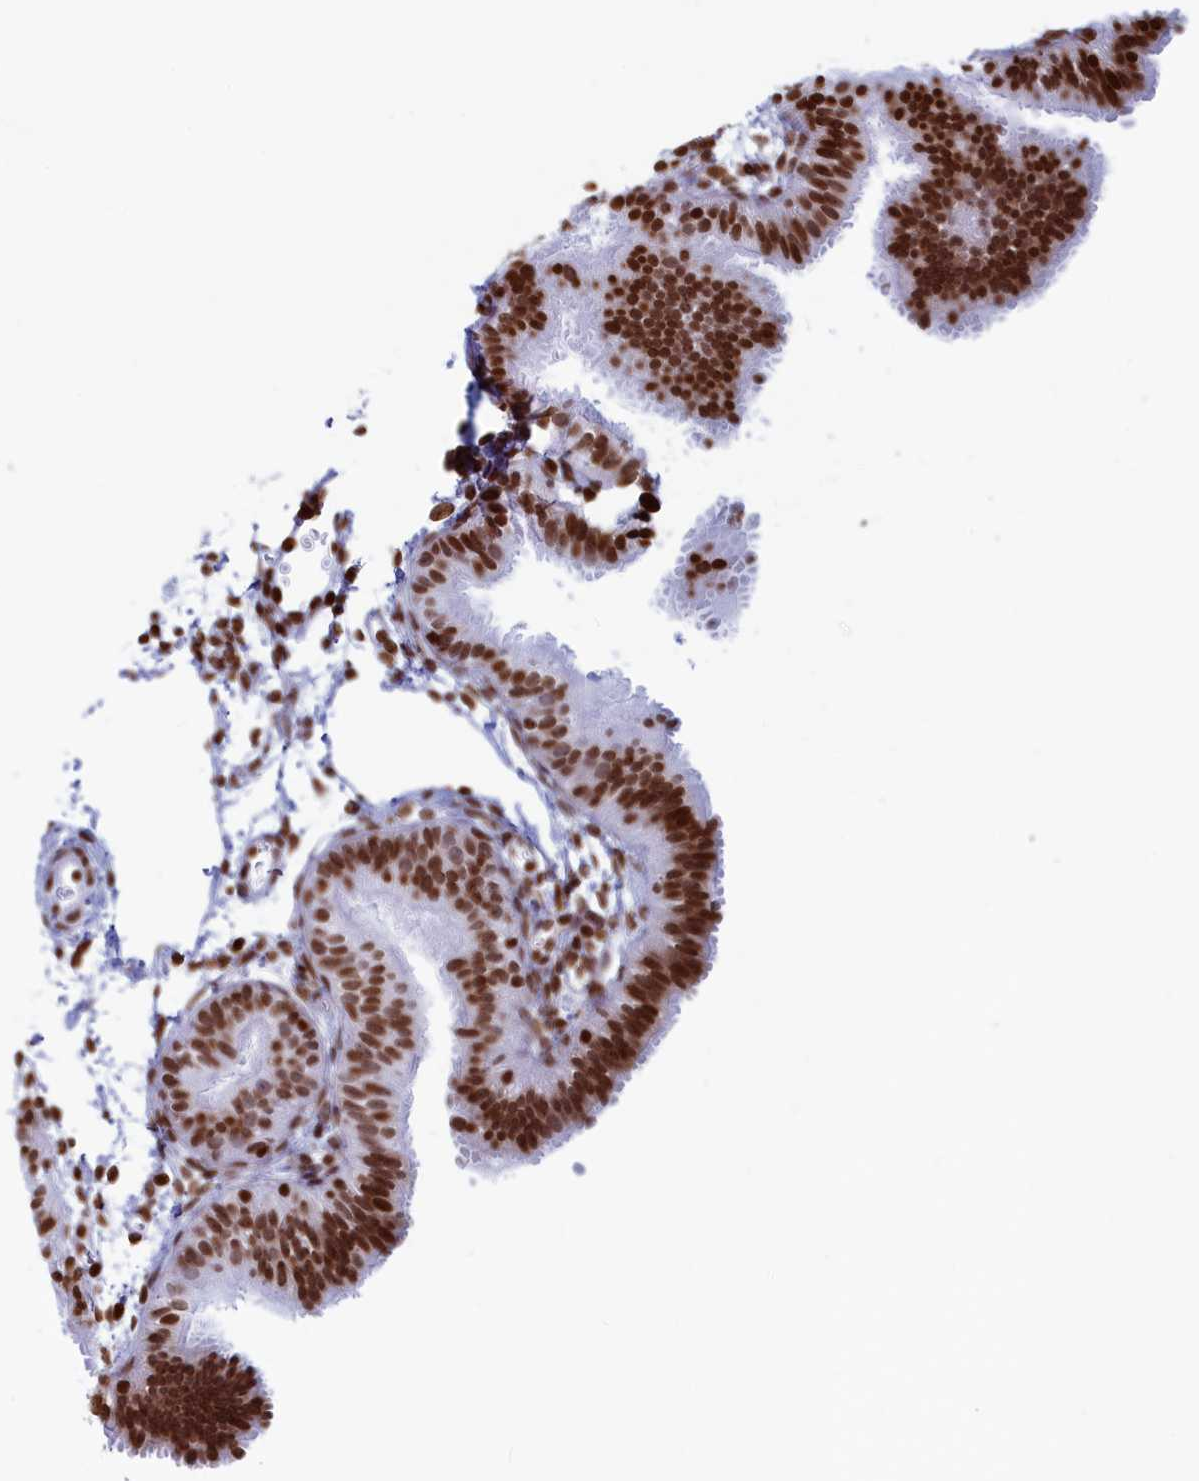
{"staining": {"intensity": "strong", "quantity": ">75%", "location": "nuclear"}, "tissue": "fallopian tube", "cell_type": "Glandular cells", "image_type": "normal", "snomed": [{"axis": "morphology", "description": "Normal tissue, NOS"}, {"axis": "topography", "description": "Fallopian tube"}], "caption": "The photomicrograph exhibits staining of benign fallopian tube, revealing strong nuclear protein staining (brown color) within glandular cells.", "gene": "APOBEC3A", "patient": {"sex": "female", "age": 35}}